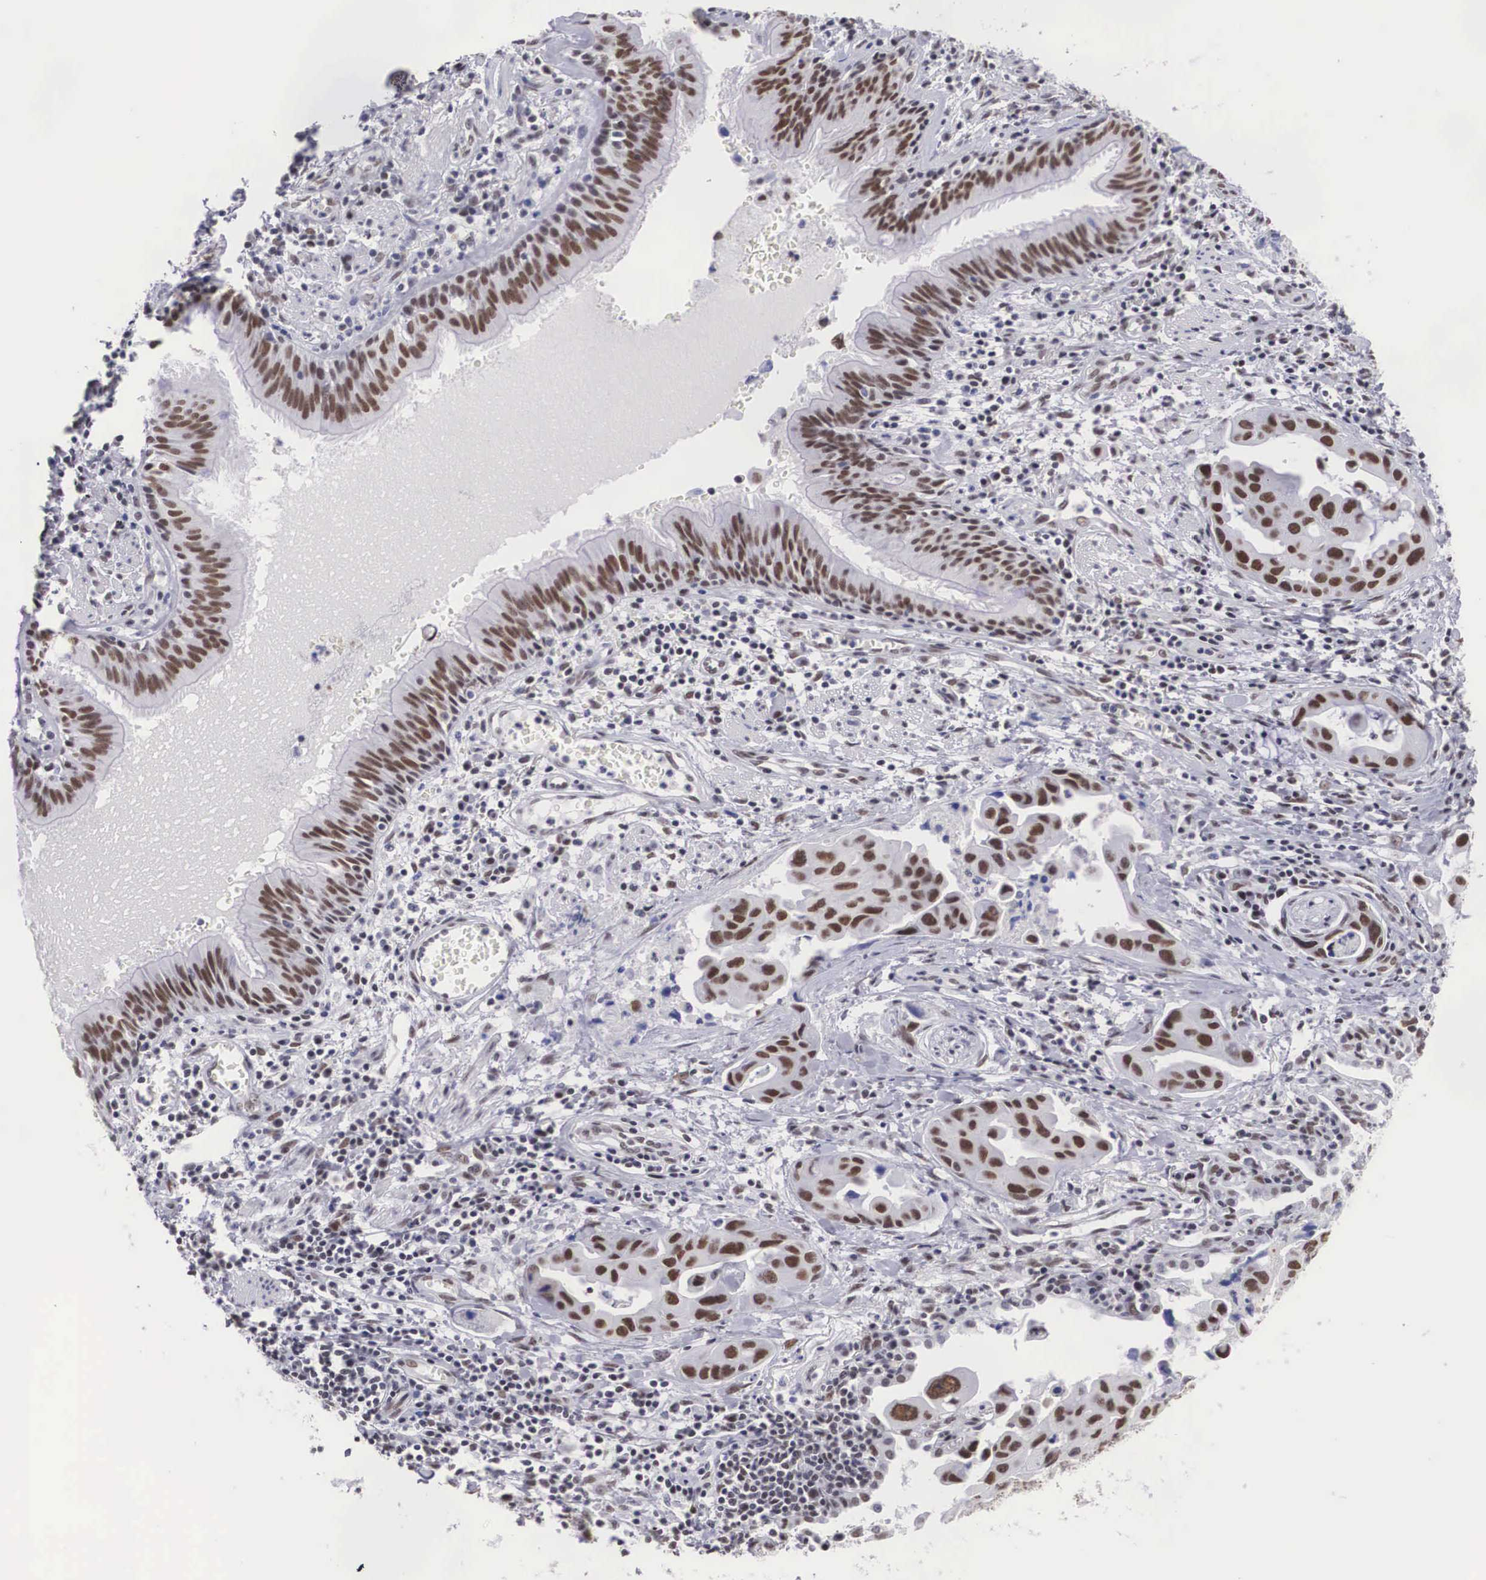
{"staining": {"intensity": "moderate", "quantity": ">75%", "location": "nuclear"}, "tissue": "lung cancer", "cell_type": "Tumor cells", "image_type": "cancer", "snomed": [{"axis": "morphology", "description": "Adenocarcinoma, NOS"}, {"axis": "topography", "description": "Lung"}], "caption": "High-magnification brightfield microscopy of lung adenocarcinoma stained with DAB (brown) and counterstained with hematoxylin (blue). tumor cells exhibit moderate nuclear staining is appreciated in approximately>75% of cells.", "gene": "CSTF2", "patient": {"sex": "male", "age": 64}}